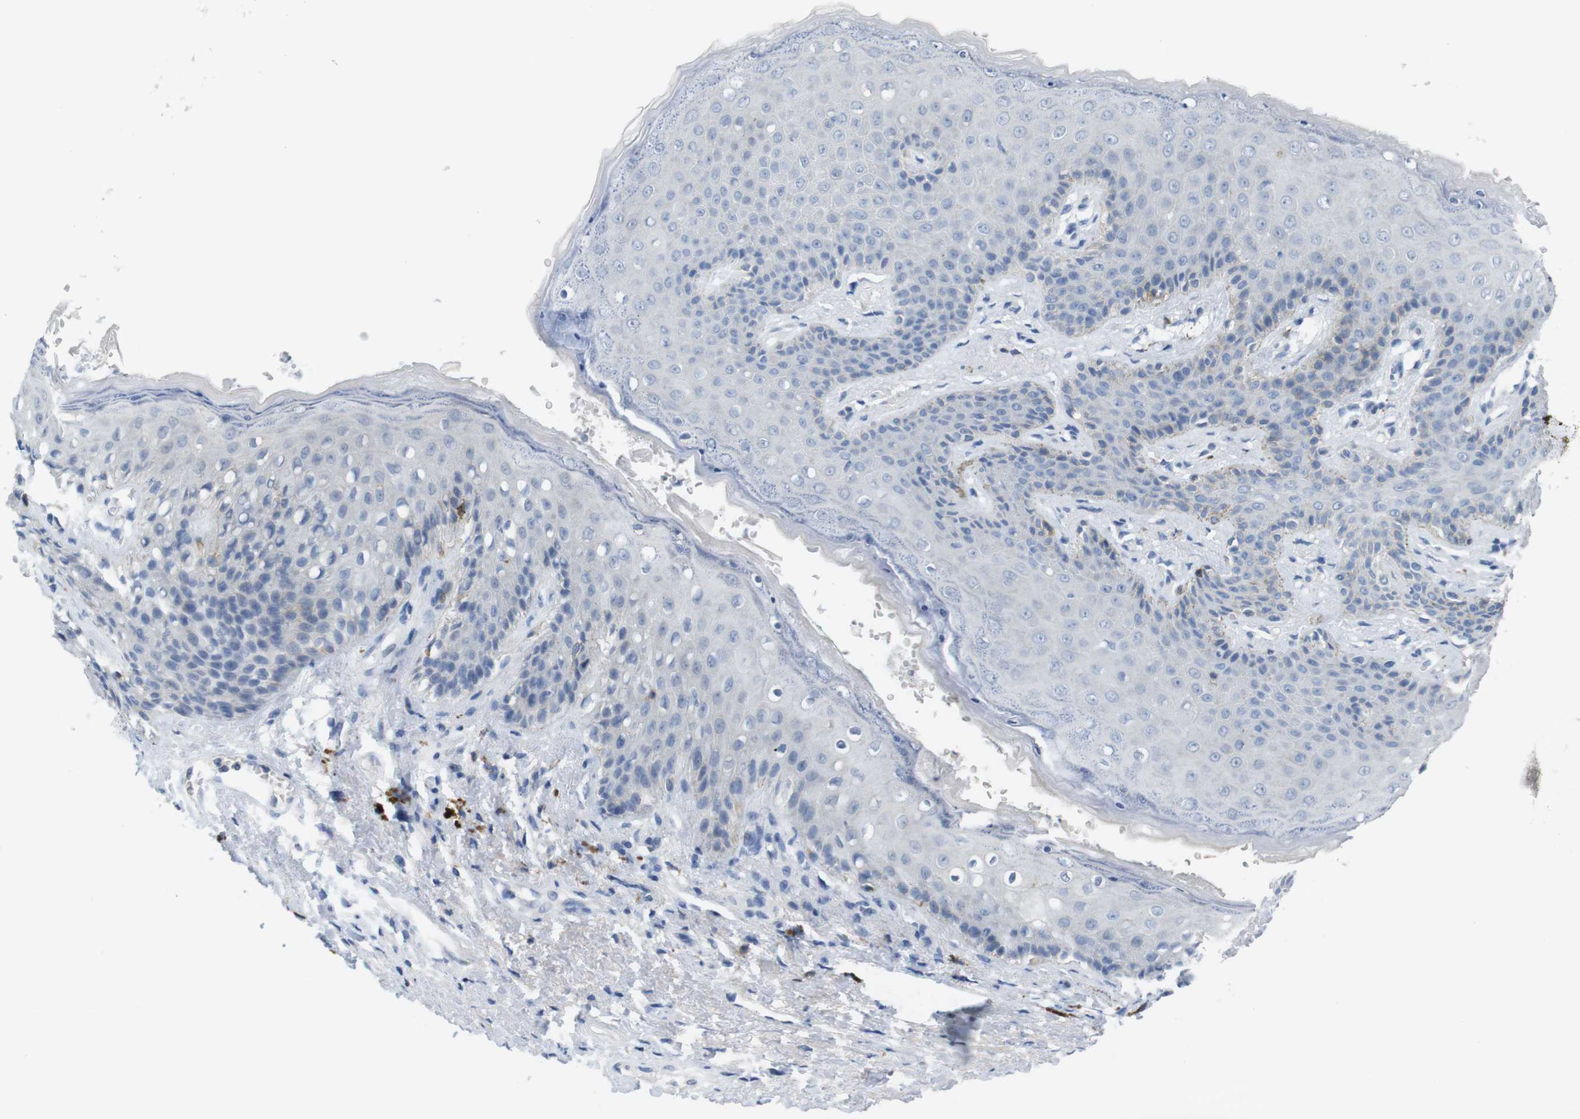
{"staining": {"intensity": "negative", "quantity": "none", "location": "none"}, "tissue": "skin", "cell_type": "Epidermal cells", "image_type": "normal", "snomed": [{"axis": "morphology", "description": "Normal tissue, NOS"}, {"axis": "topography", "description": "Anal"}], "caption": "Immunohistochemistry (IHC) of normal skin reveals no expression in epidermal cells. (Brightfield microscopy of DAB immunohistochemistry (IHC) at high magnification).", "gene": "CD5", "patient": {"sex": "female", "age": 46}}